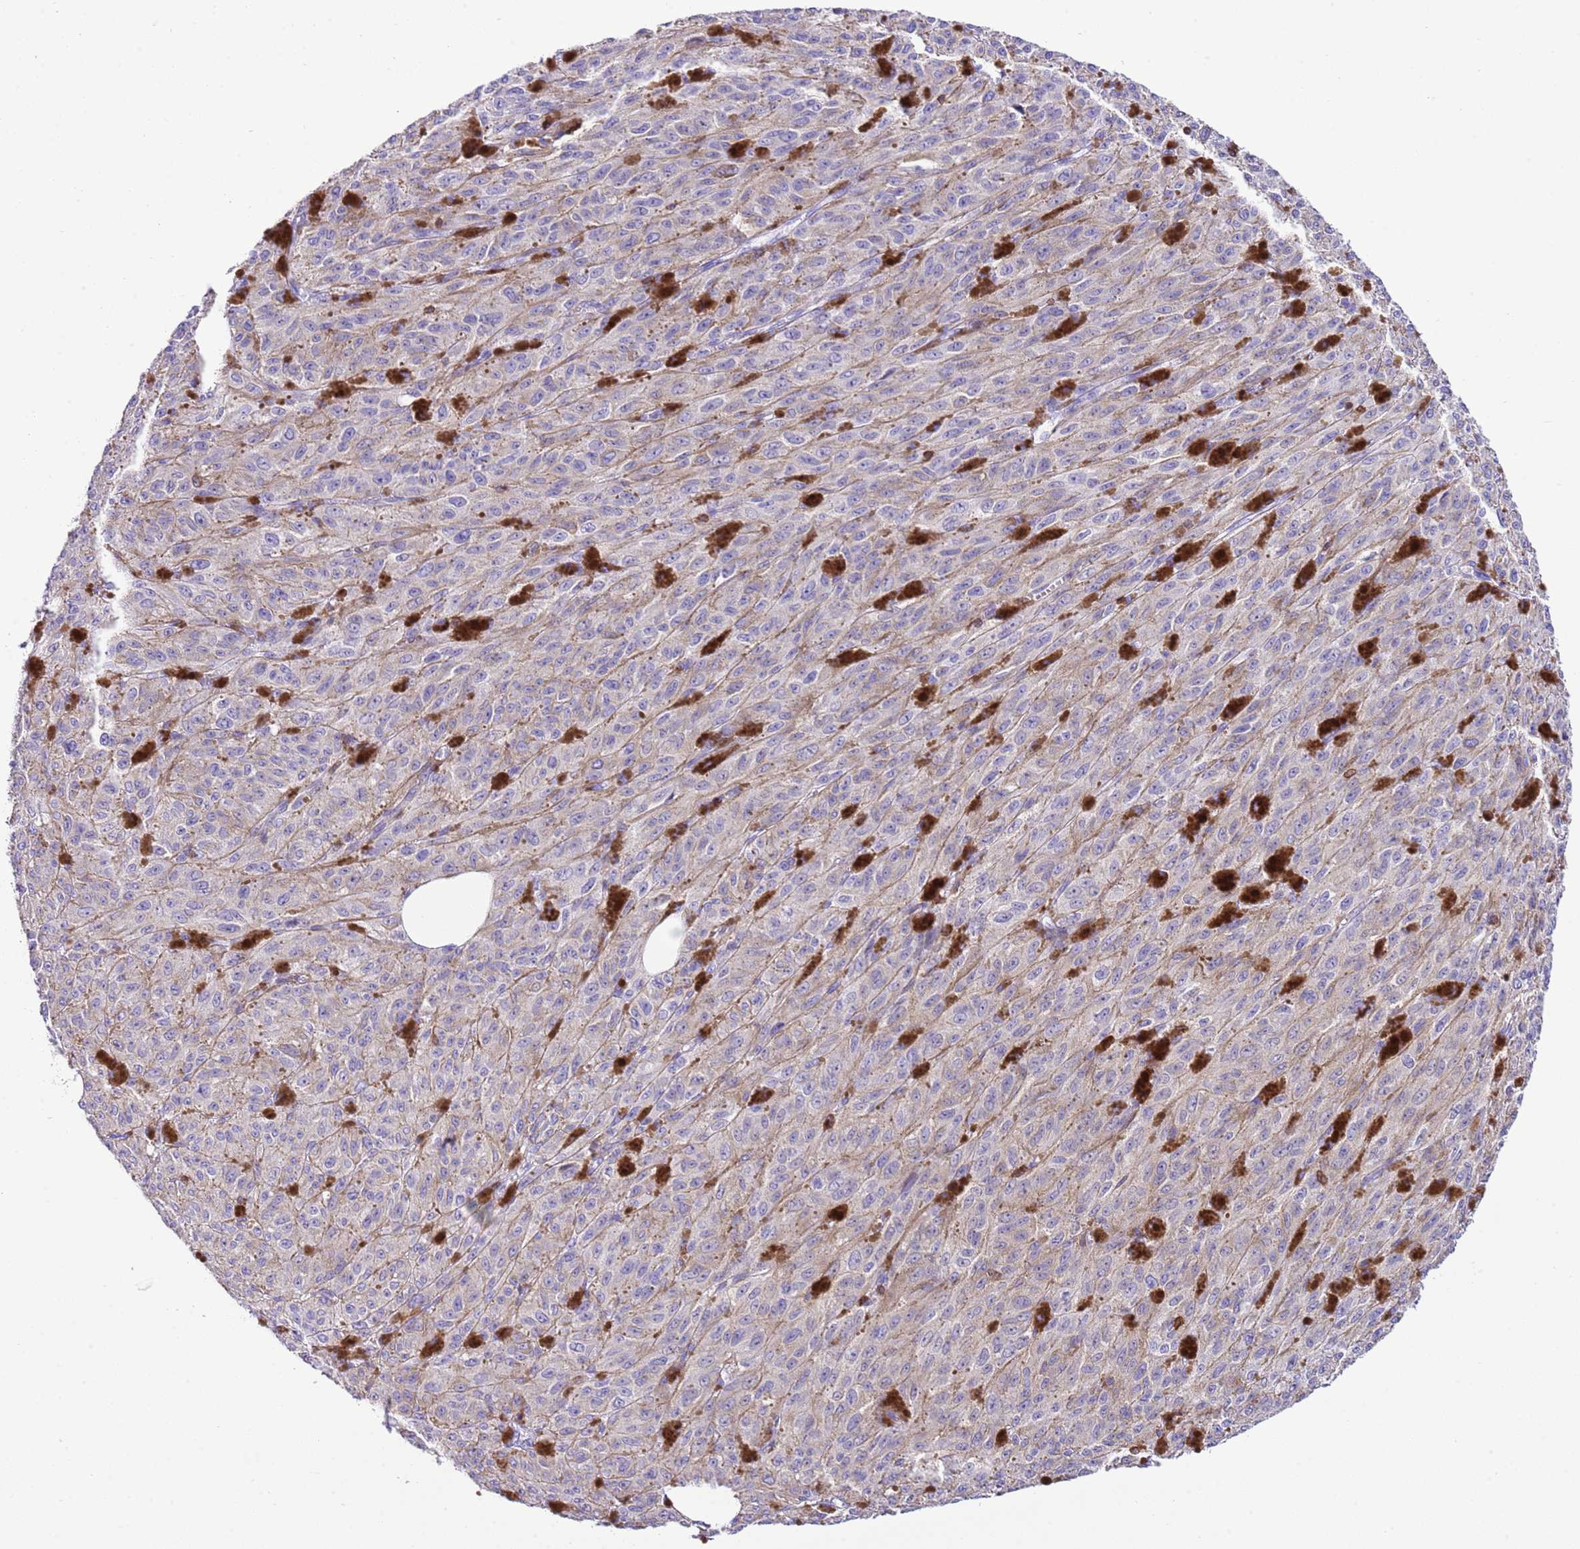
{"staining": {"intensity": "negative", "quantity": "none", "location": "none"}, "tissue": "melanoma", "cell_type": "Tumor cells", "image_type": "cancer", "snomed": [{"axis": "morphology", "description": "Malignant melanoma, NOS"}, {"axis": "topography", "description": "Skin"}], "caption": "Tumor cells are negative for protein expression in human malignant melanoma. The staining is performed using DAB (3,3'-diaminobenzidine) brown chromogen with nuclei counter-stained in using hematoxylin.", "gene": "CNN2", "patient": {"sex": "female", "age": 52}}